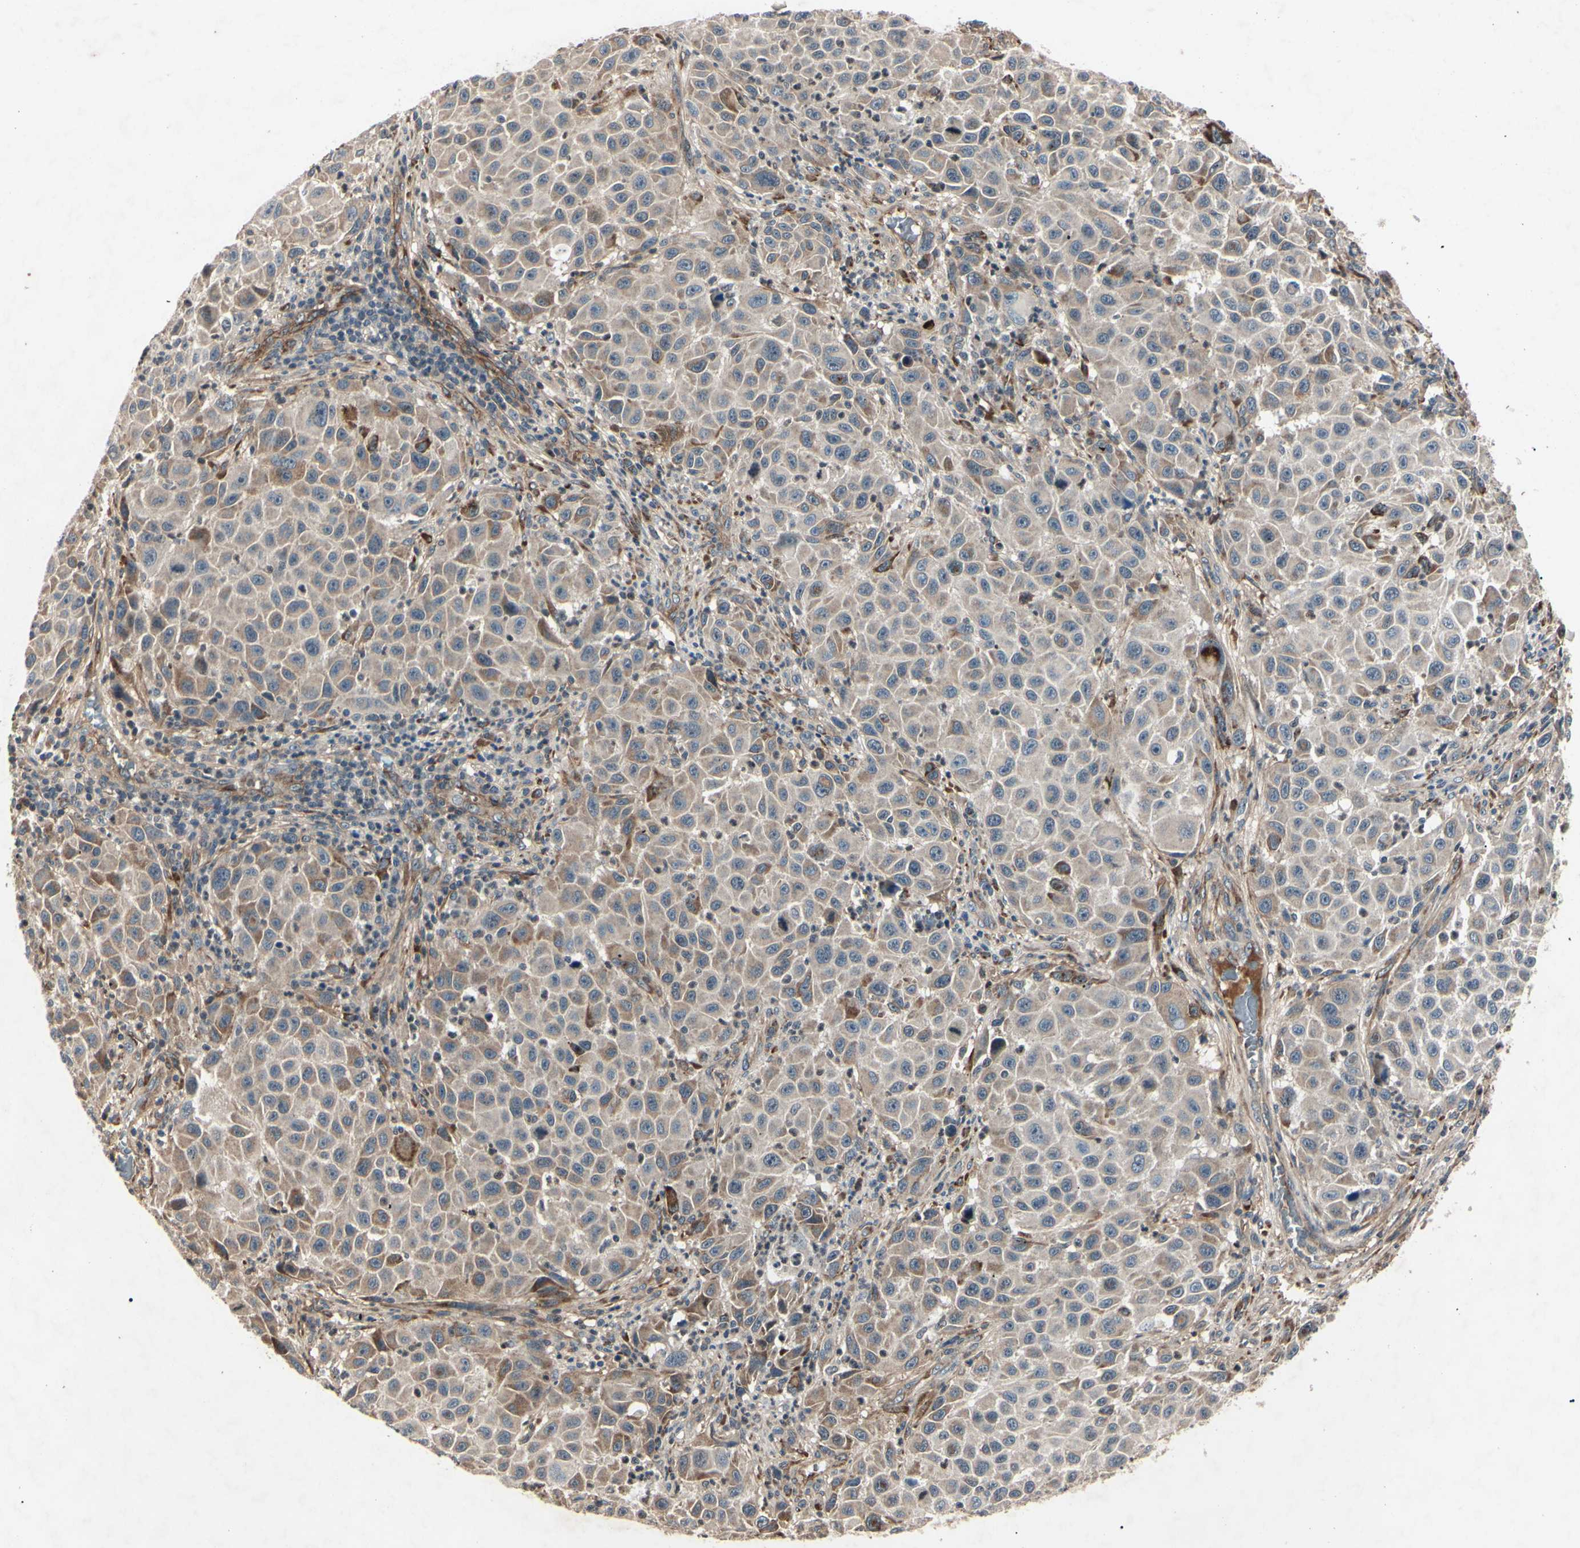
{"staining": {"intensity": "weak", "quantity": ">75%", "location": "cytoplasmic/membranous"}, "tissue": "melanoma", "cell_type": "Tumor cells", "image_type": "cancer", "snomed": [{"axis": "morphology", "description": "Malignant melanoma, Metastatic site"}, {"axis": "topography", "description": "Lymph node"}], "caption": "DAB (3,3'-diaminobenzidine) immunohistochemical staining of human malignant melanoma (metastatic site) exhibits weak cytoplasmic/membranous protein staining in approximately >75% of tumor cells. (Brightfield microscopy of DAB IHC at high magnification).", "gene": "AEBP1", "patient": {"sex": "male", "age": 61}}